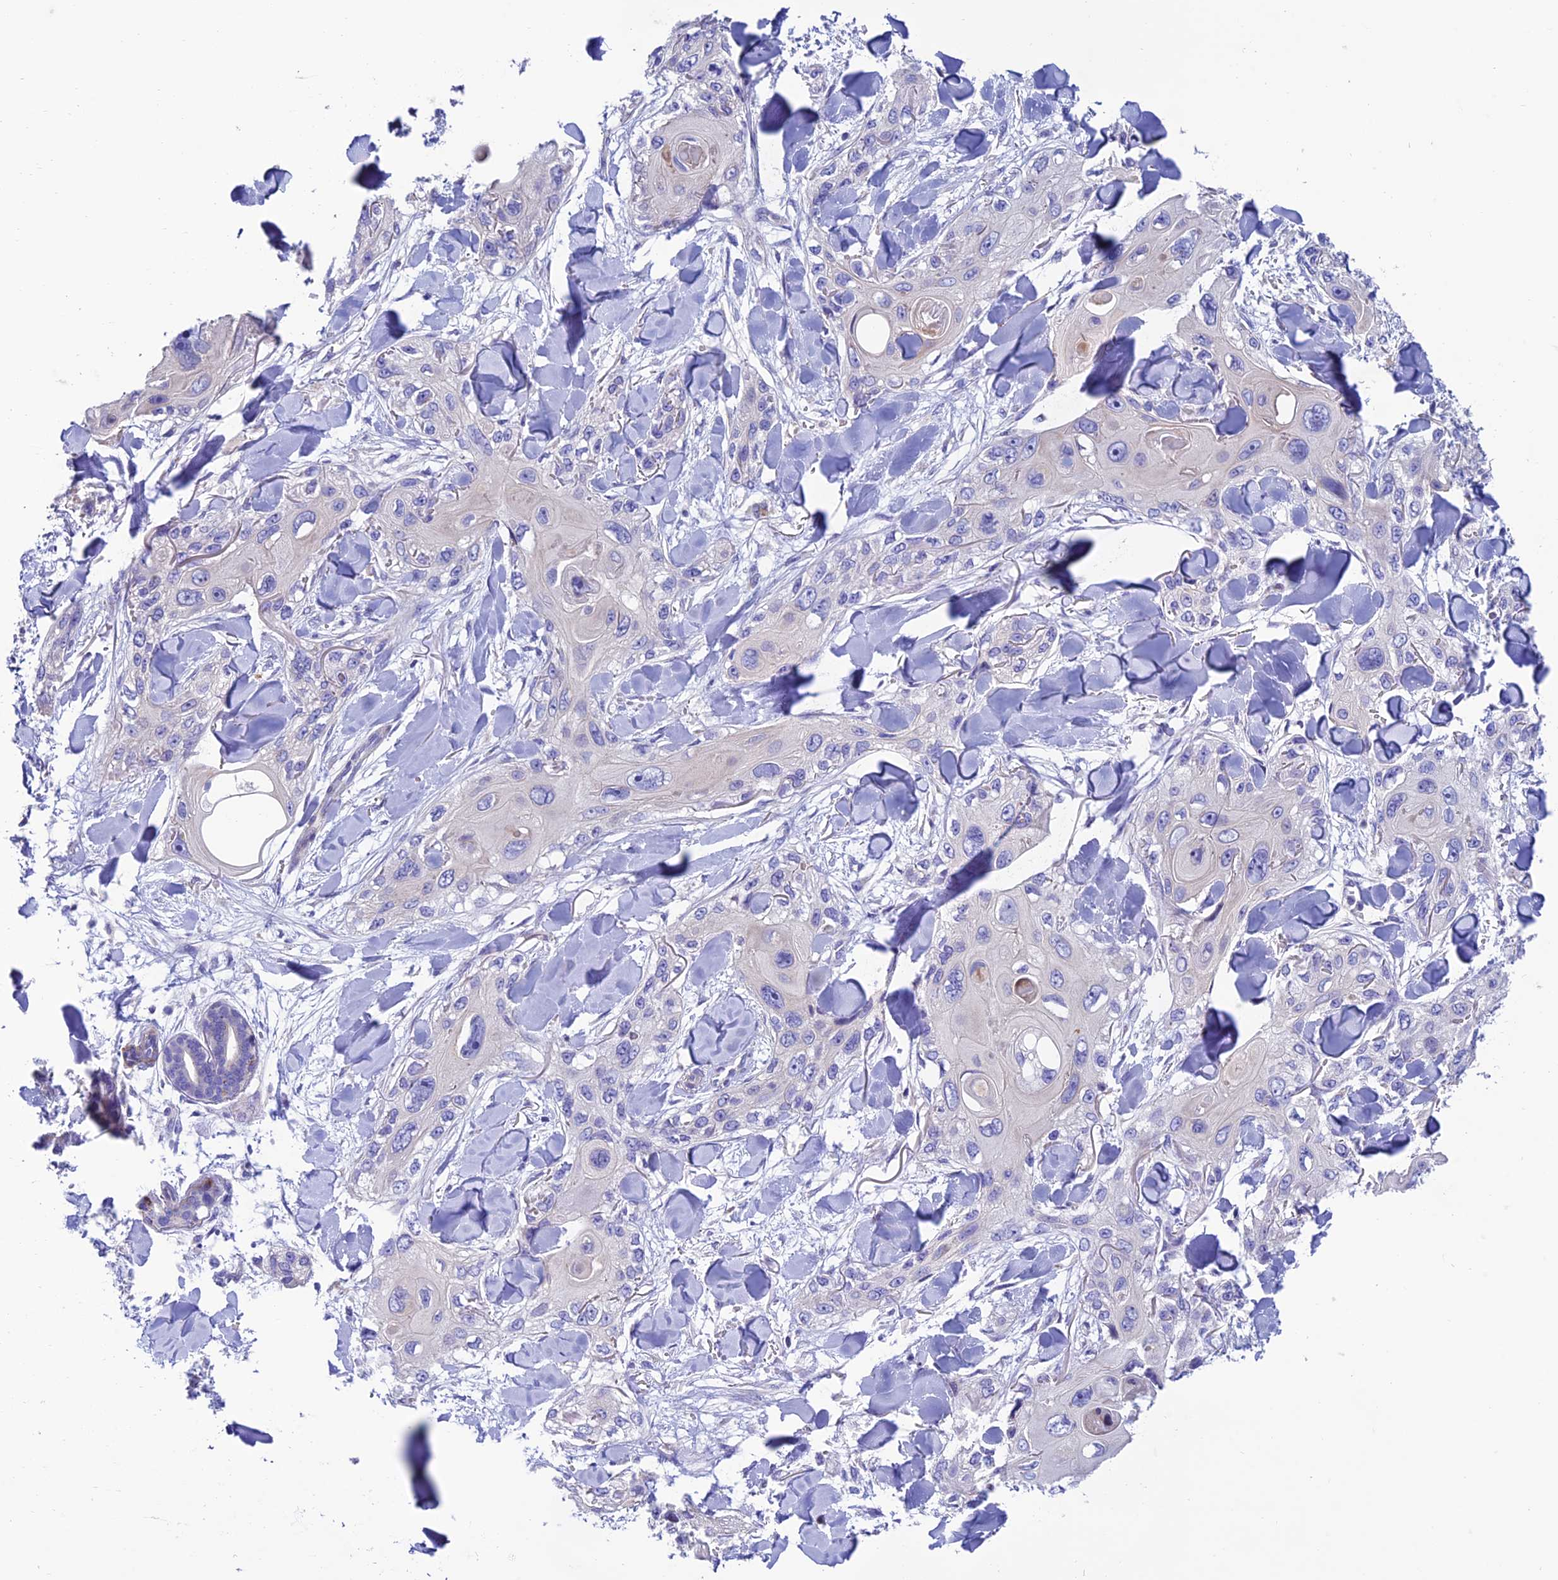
{"staining": {"intensity": "negative", "quantity": "none", "location": "none"}, "tissue": "skin cancer", "cell_type": "Tumor cells", "image_type": "cancer", "snomed": [{"axis": "morphology", "description": "Normal tissue, NOS"}, {"axis": "morphology", "description": "Squamous cell carcinoma, NOS"}, {"axis": "topography", "description": "Skin"}], "caption": "This is a photomicrograph of immunohistochemistry (IHC) staining of skin squamous cell carcinoma, which shows no expression in tumor cells.", "gene": "FAM178B", "patient": {"sex": "male", "age": 72}}